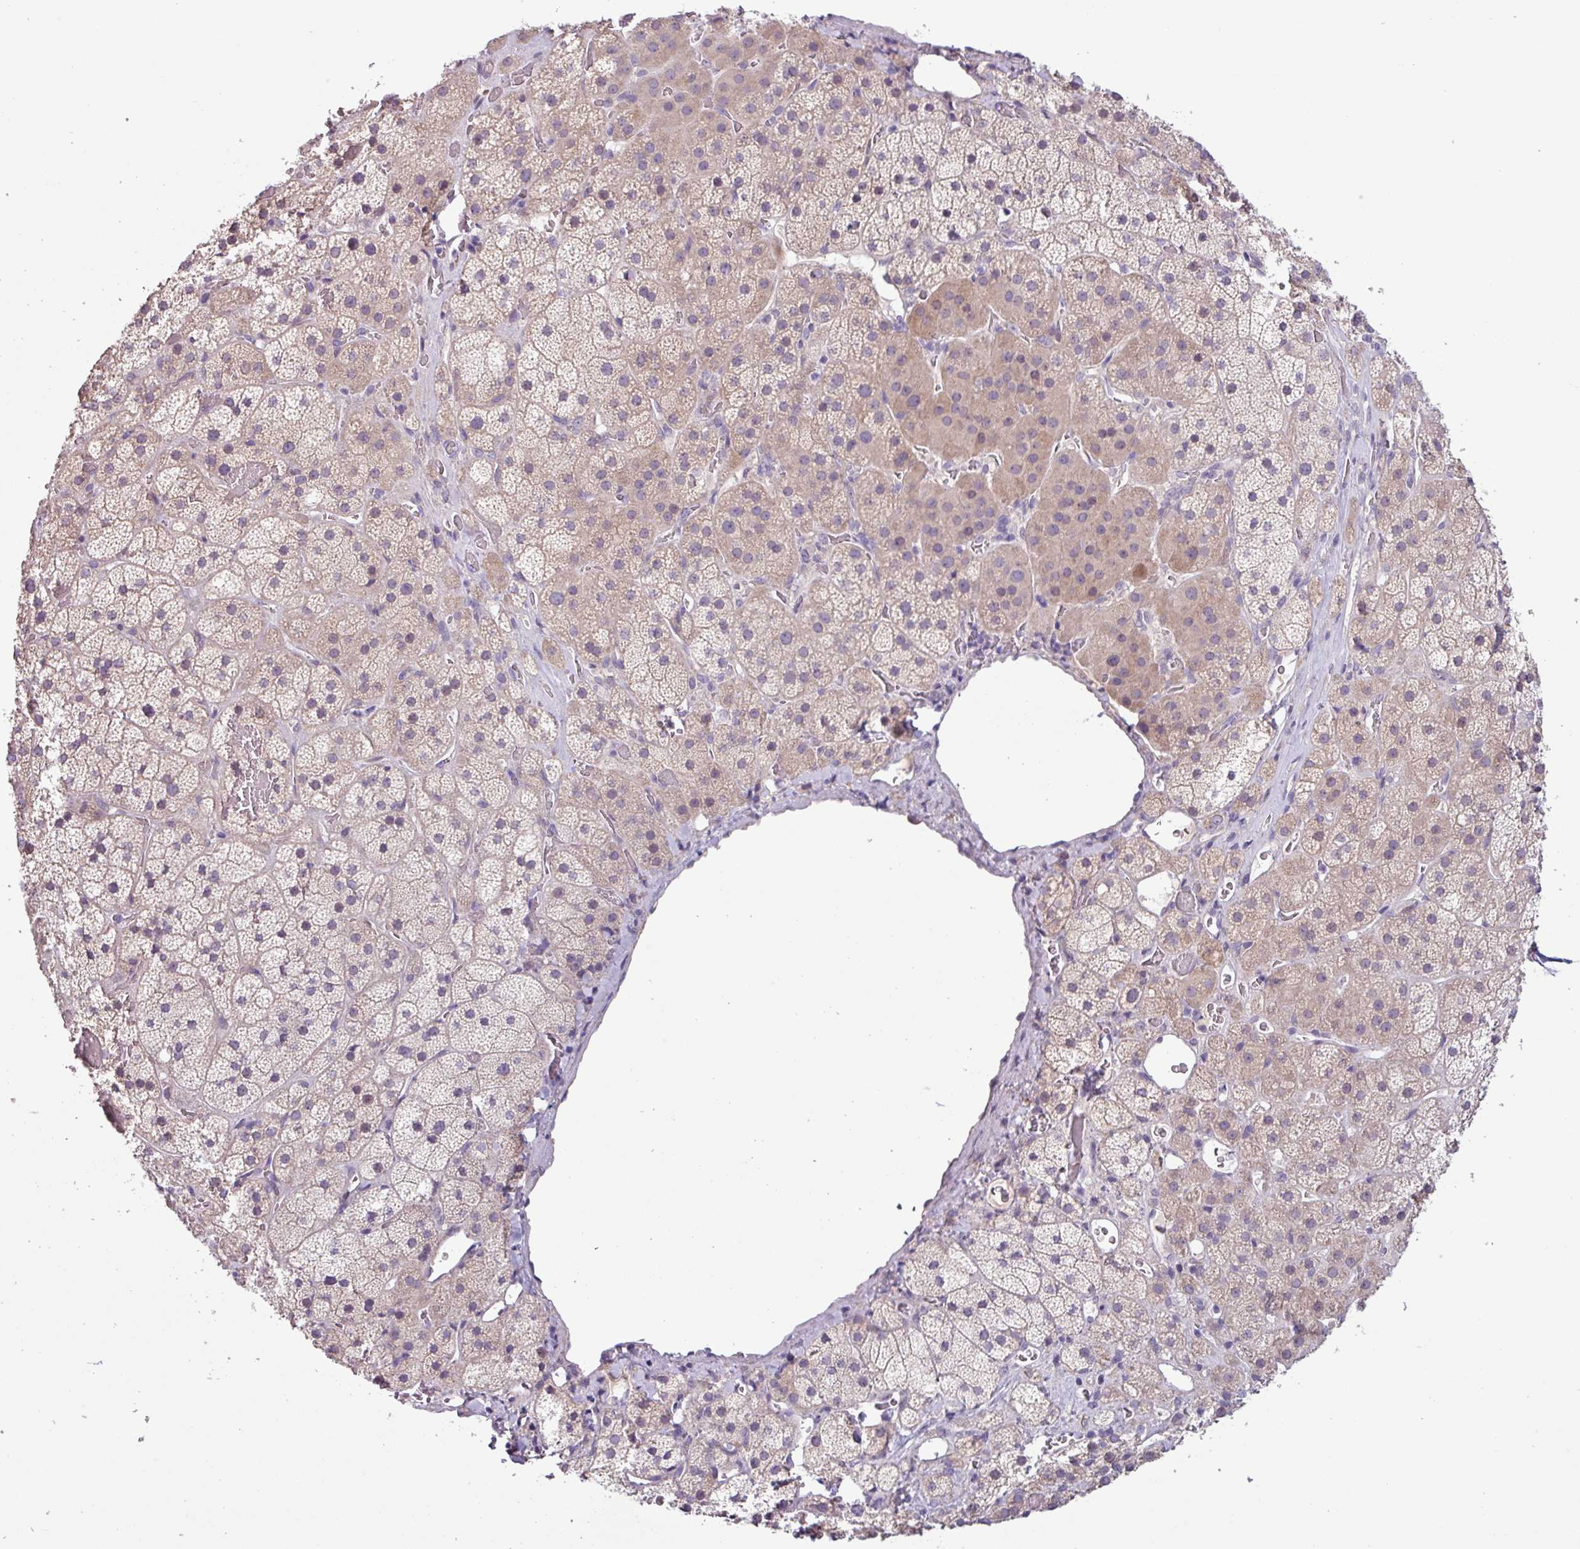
{"staining": {"intensity": "moderate", "quantity": "25%-75%", "location": "cytoplasmic/membranous"}, "tissue": "adrenal gland", "cell_type": "Glandular cells", "image_type": "normal", "snomed": [{"axis": "morphology", "description": "Normal tissue, NOS"}, {"axis": "topography", "description": "Adrenal gland"}], "caption": "This image shows IHC staining of benign human adrenal gland, with medium moderate cytoplasmic/membranous staining in about 25%-75% of glandular cells.", "gene": "C20orf27", "patient": {"sex": "male", "age": 57}}